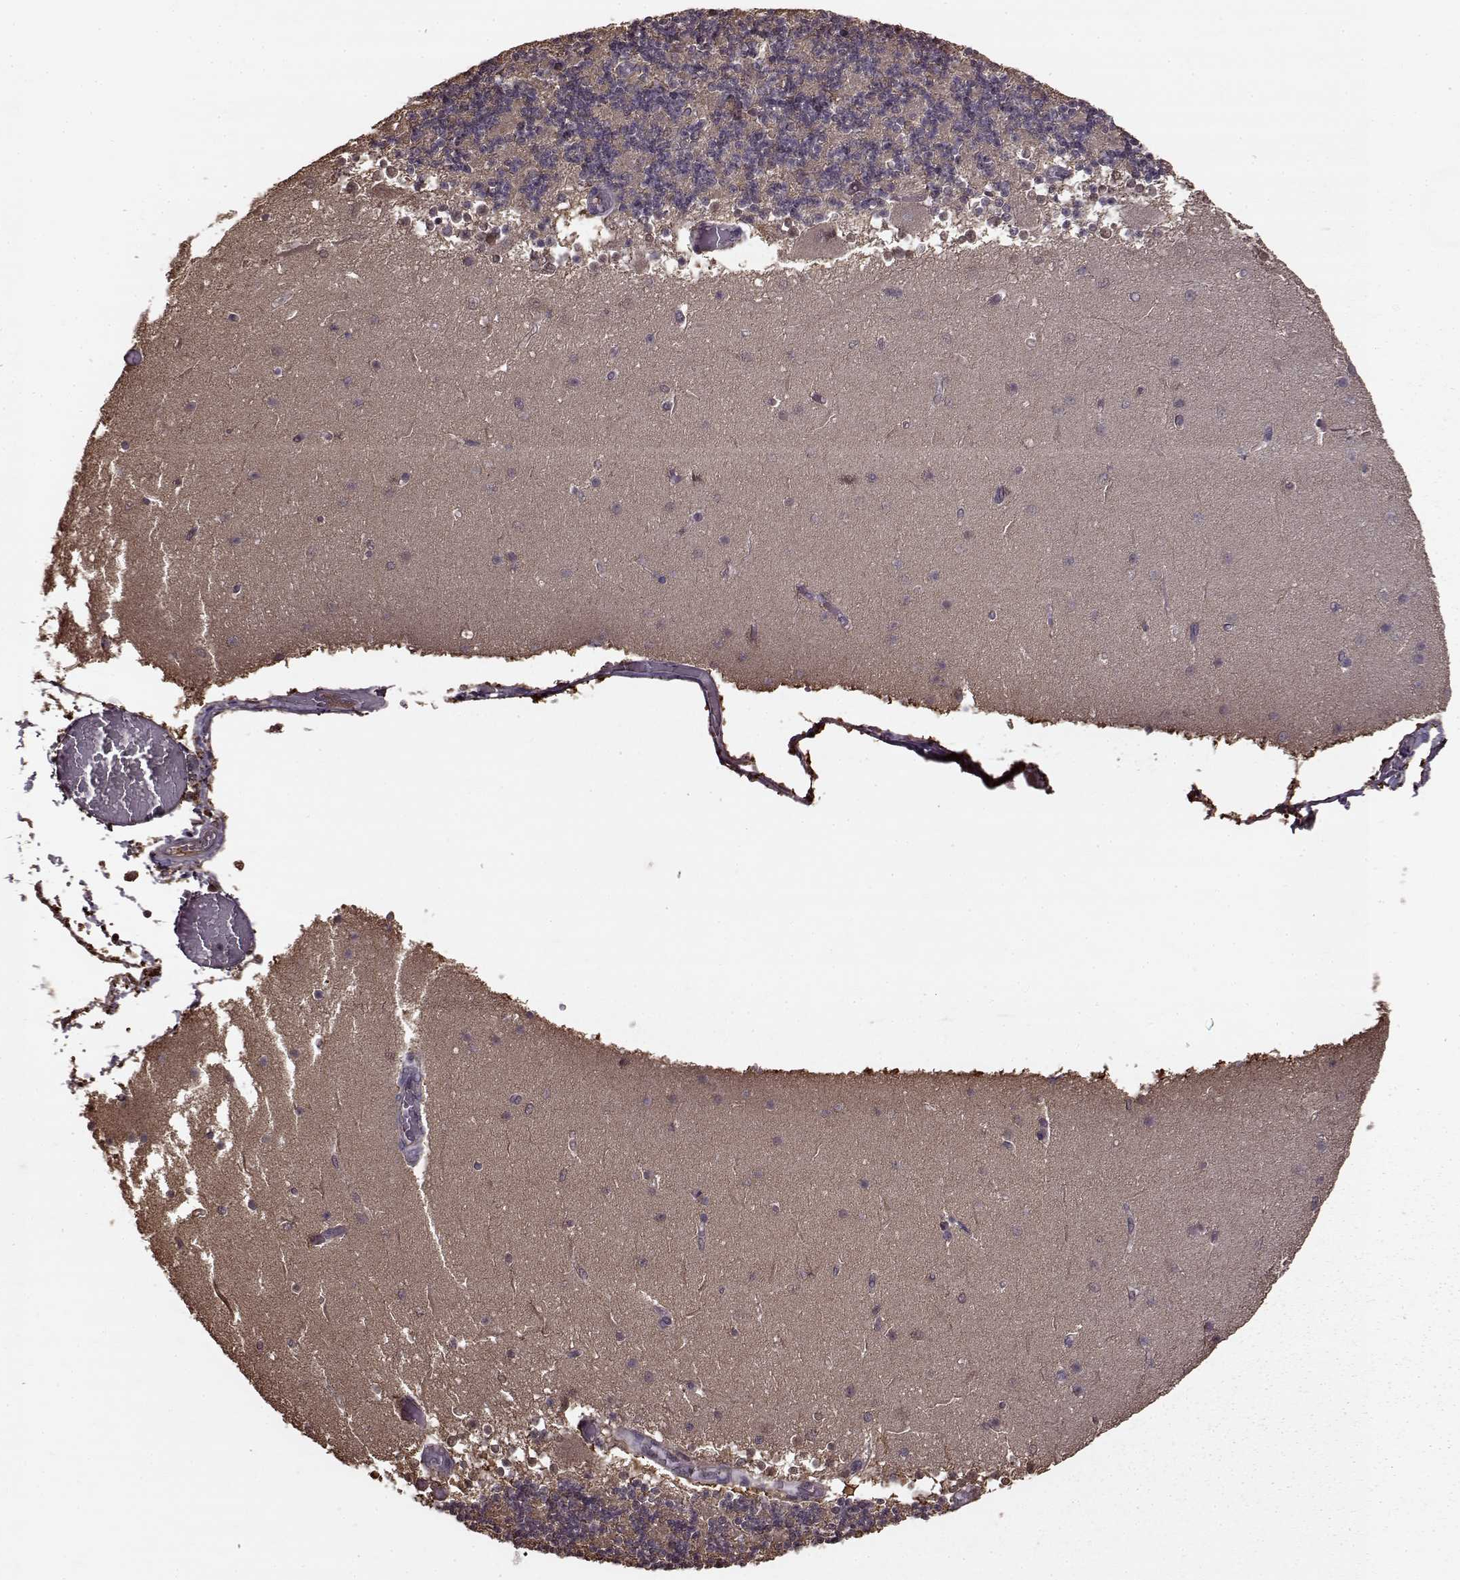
{"staining": {"intensity": "negative", "quantity": "none", "location": "none"}, "tissue": "cerebellum", "cell_type": "Cells in granular layer", "image_type": "normal", "snomed": [{"axis": "morphology", "description": "Normal tissue, NOS"}, {"axis": "topography", "description": "Cerebellum"}], "caption": "IHC histopathology image of benign cerebellum: human cerebellum stained with DAB (3,3'-diaminobenzidine) demonstrates no significant protein expression in cells in granular layer. (IHC, brightfield microscopy, high magnification).", "gene": "NME1", "patient": {"sex": "female", "age": 28}}